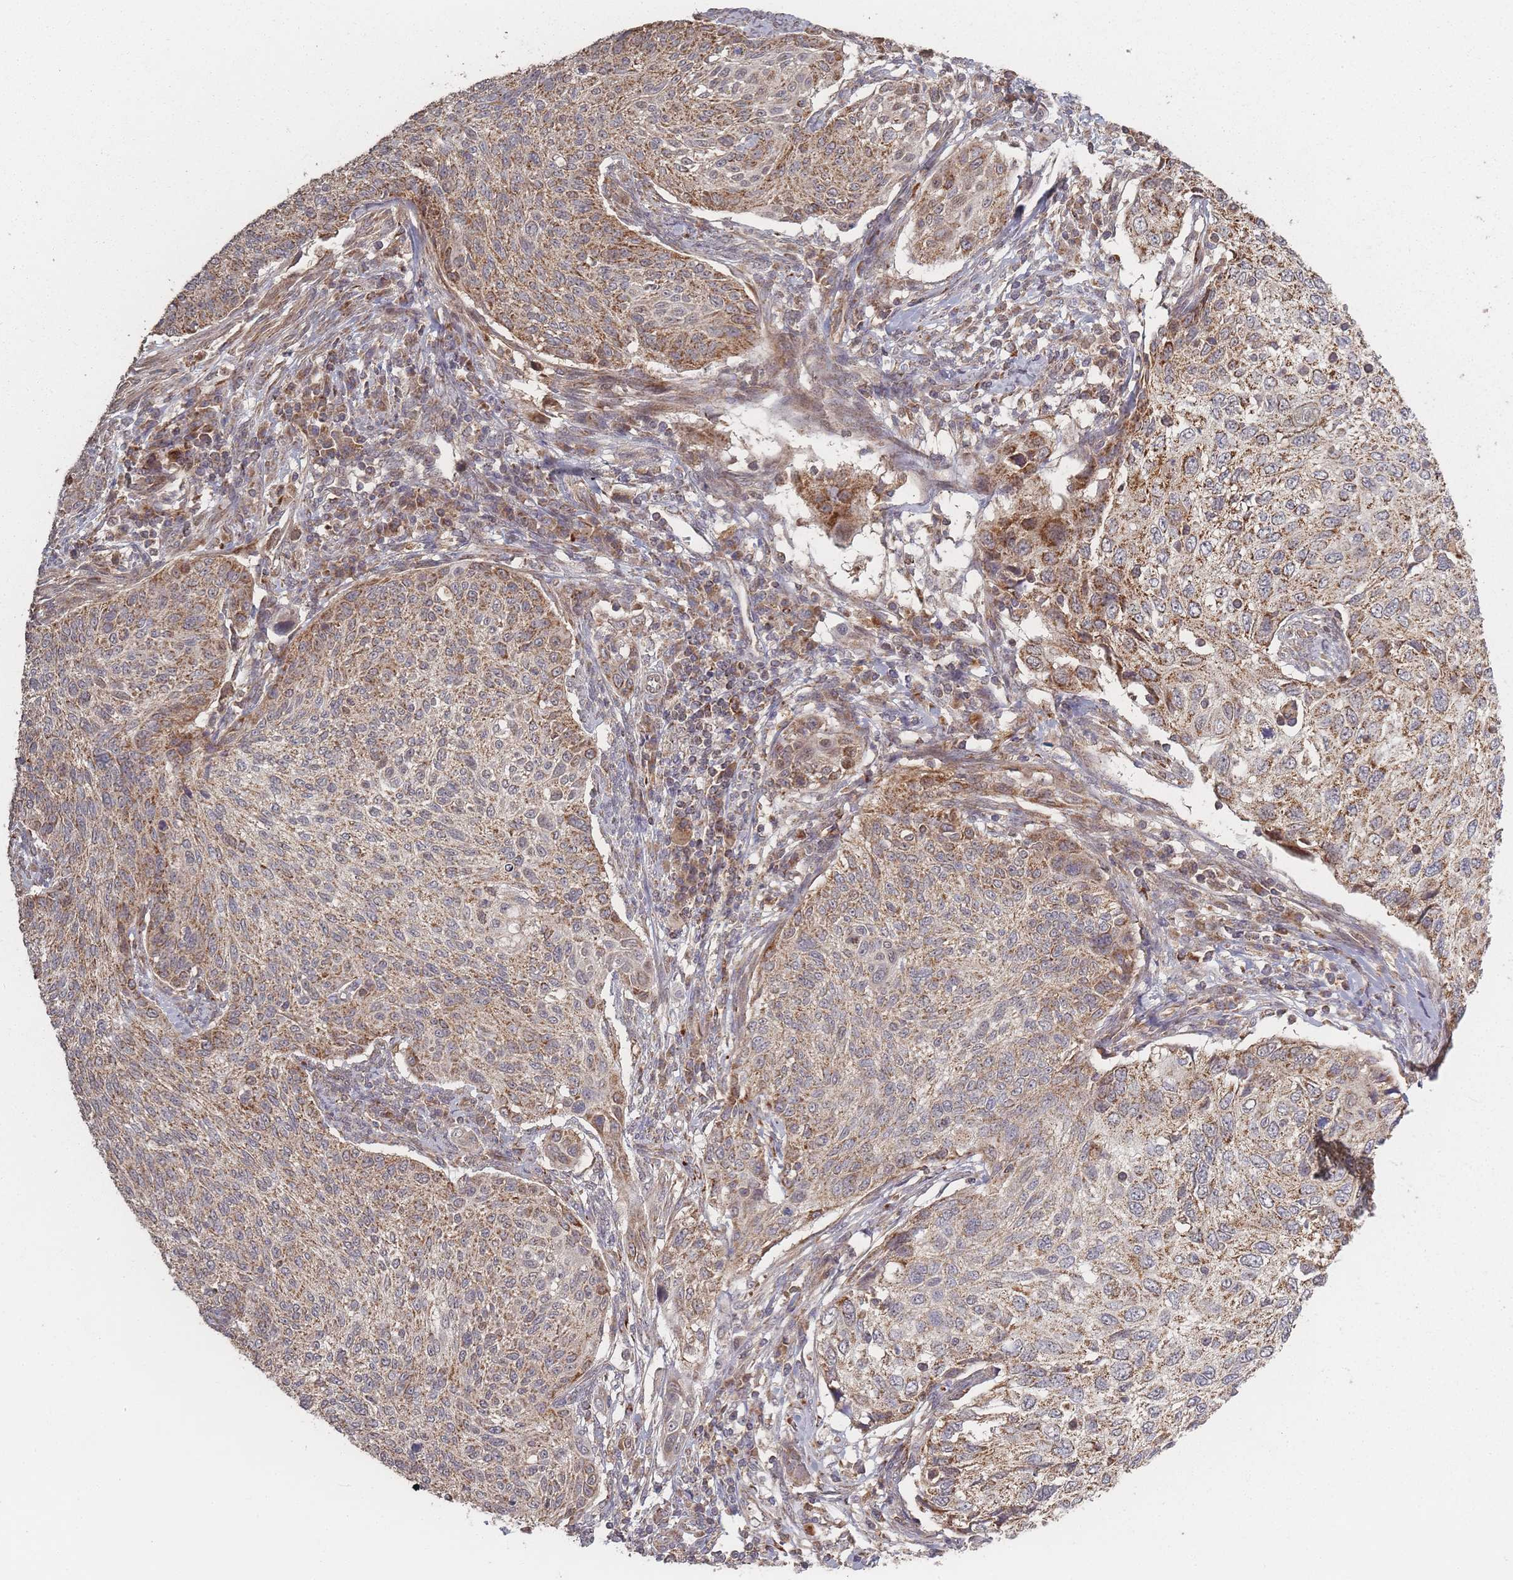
{"staining": {"intensity": "moderate", "quantity": ">75%", "location": "cytoplasmic/membranous"}, "tissue": "cervical cancer", "cell_type": "Tumor cells", "image_type": "cancer", "snomed": [{"axis": "morphology", "description": "Squamous cell carcinoma, NOS"}, {"axis": "topography", "description": "Cervix"}], "caption": "Immunohistochemistry (DAB (3,3'-diaminobenzidine)) staining of cervical cancer exhibits moderate cytoplasmic/membranous protein staining in approximately >75% of tumor cells. Using DAB (3,3'-diaminobenzidine) (brown) and hematoxylin (blue) stains, captured at high magnification using brightfield microscopy.", "gene": "LYRM7", "patient": {"sex": "female", "age": 70}}